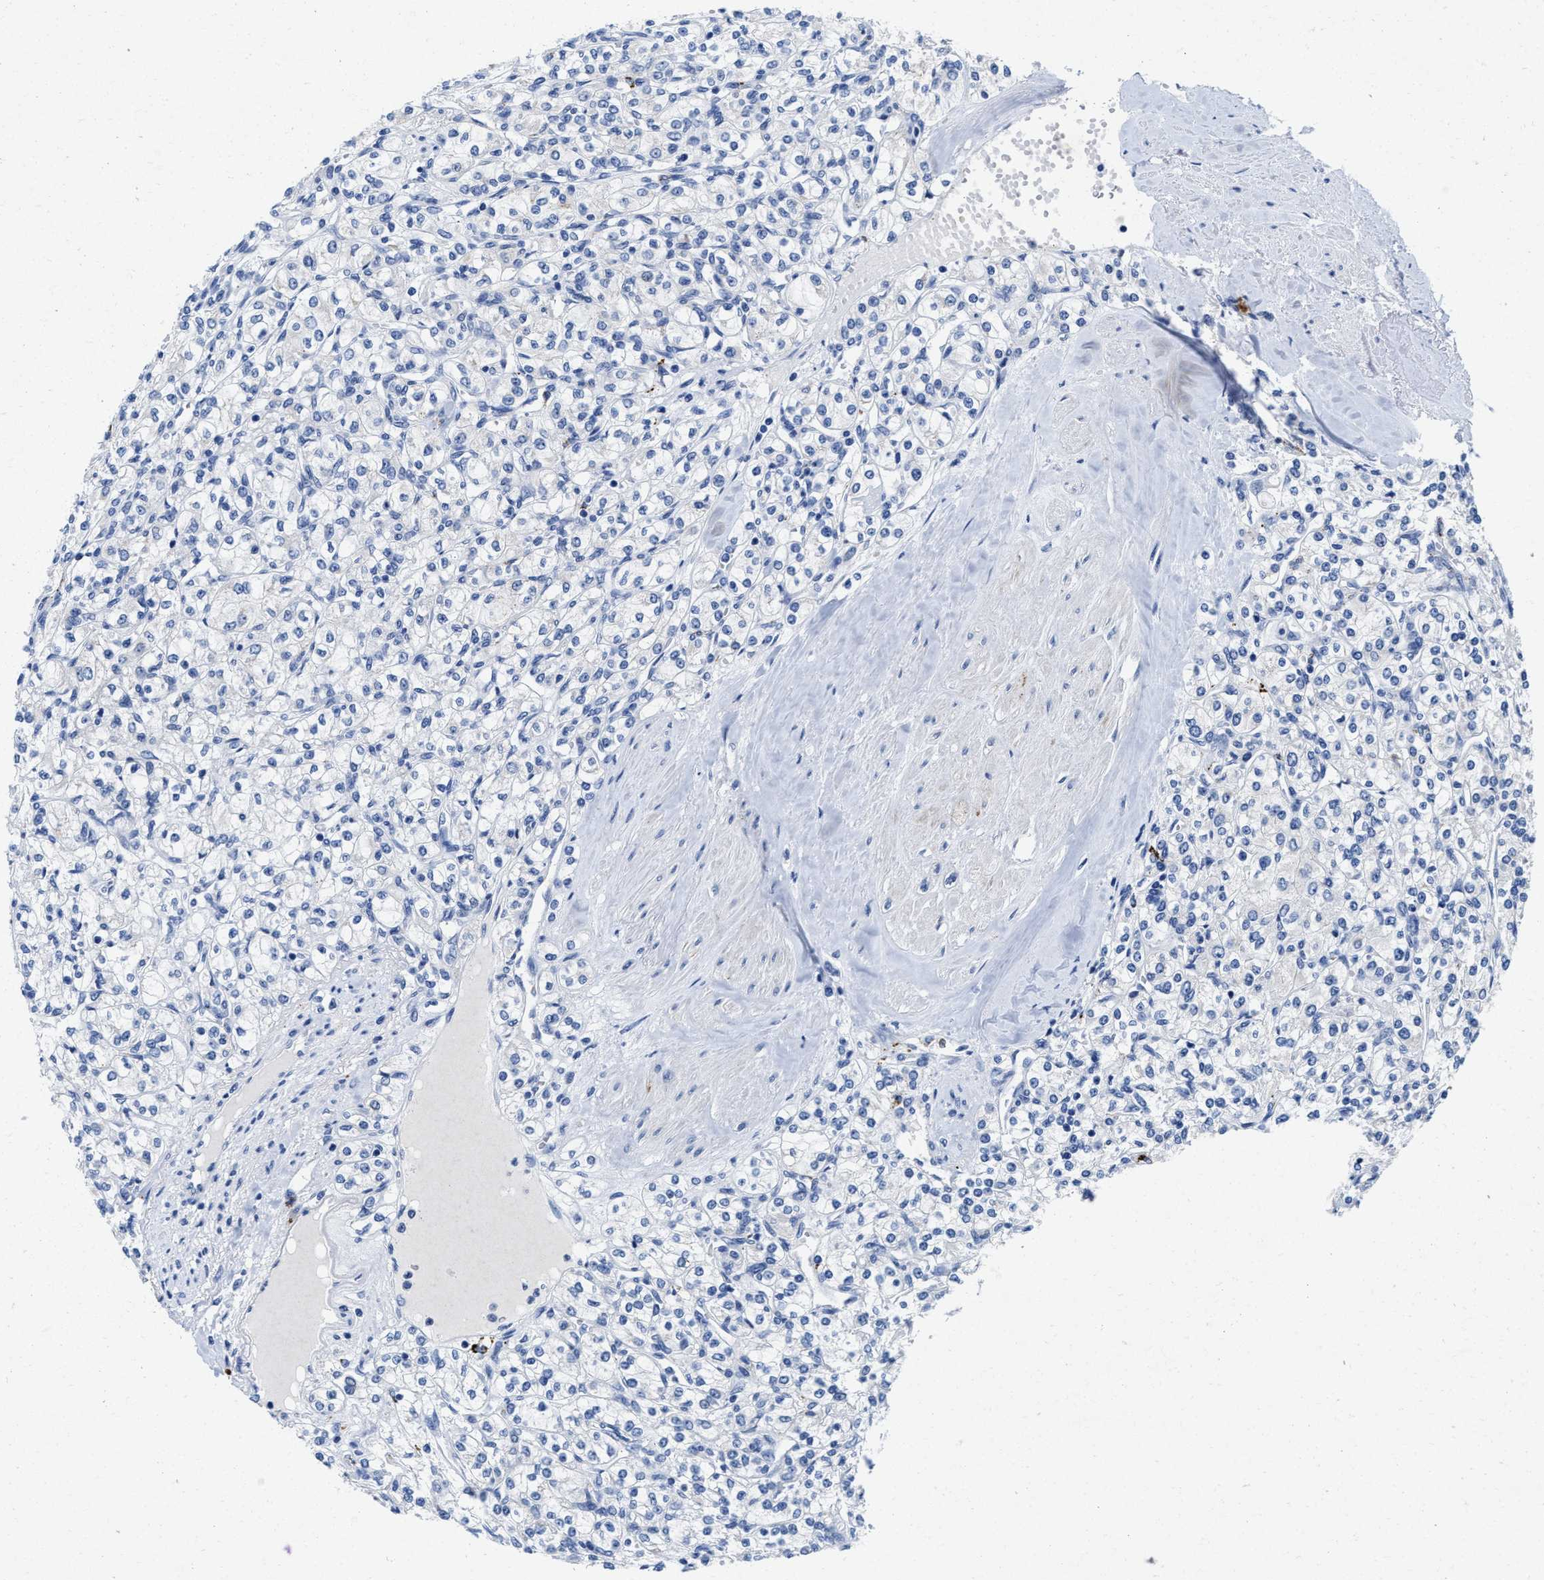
{"staining": {"intensity": "negative", "quantity": "none", "location": "none"}, "tissue": "renal cancer", "cell_type": "Tumor cells", "image_type": "cancer", "snomed": [{"axis": "morphology", "description": "Adenocarcinoma, NOS"}, {"axis": "topography", "description": "Kidney"}], "caption": "An immunohistochemistry (IHC) histopathology image of renal adenocarcinoma is shown. There is no staining in tumor cells of renal adenocarcinoma.", "gene": "TBRG4", "patient": {"sex": "male", "age": 77}}